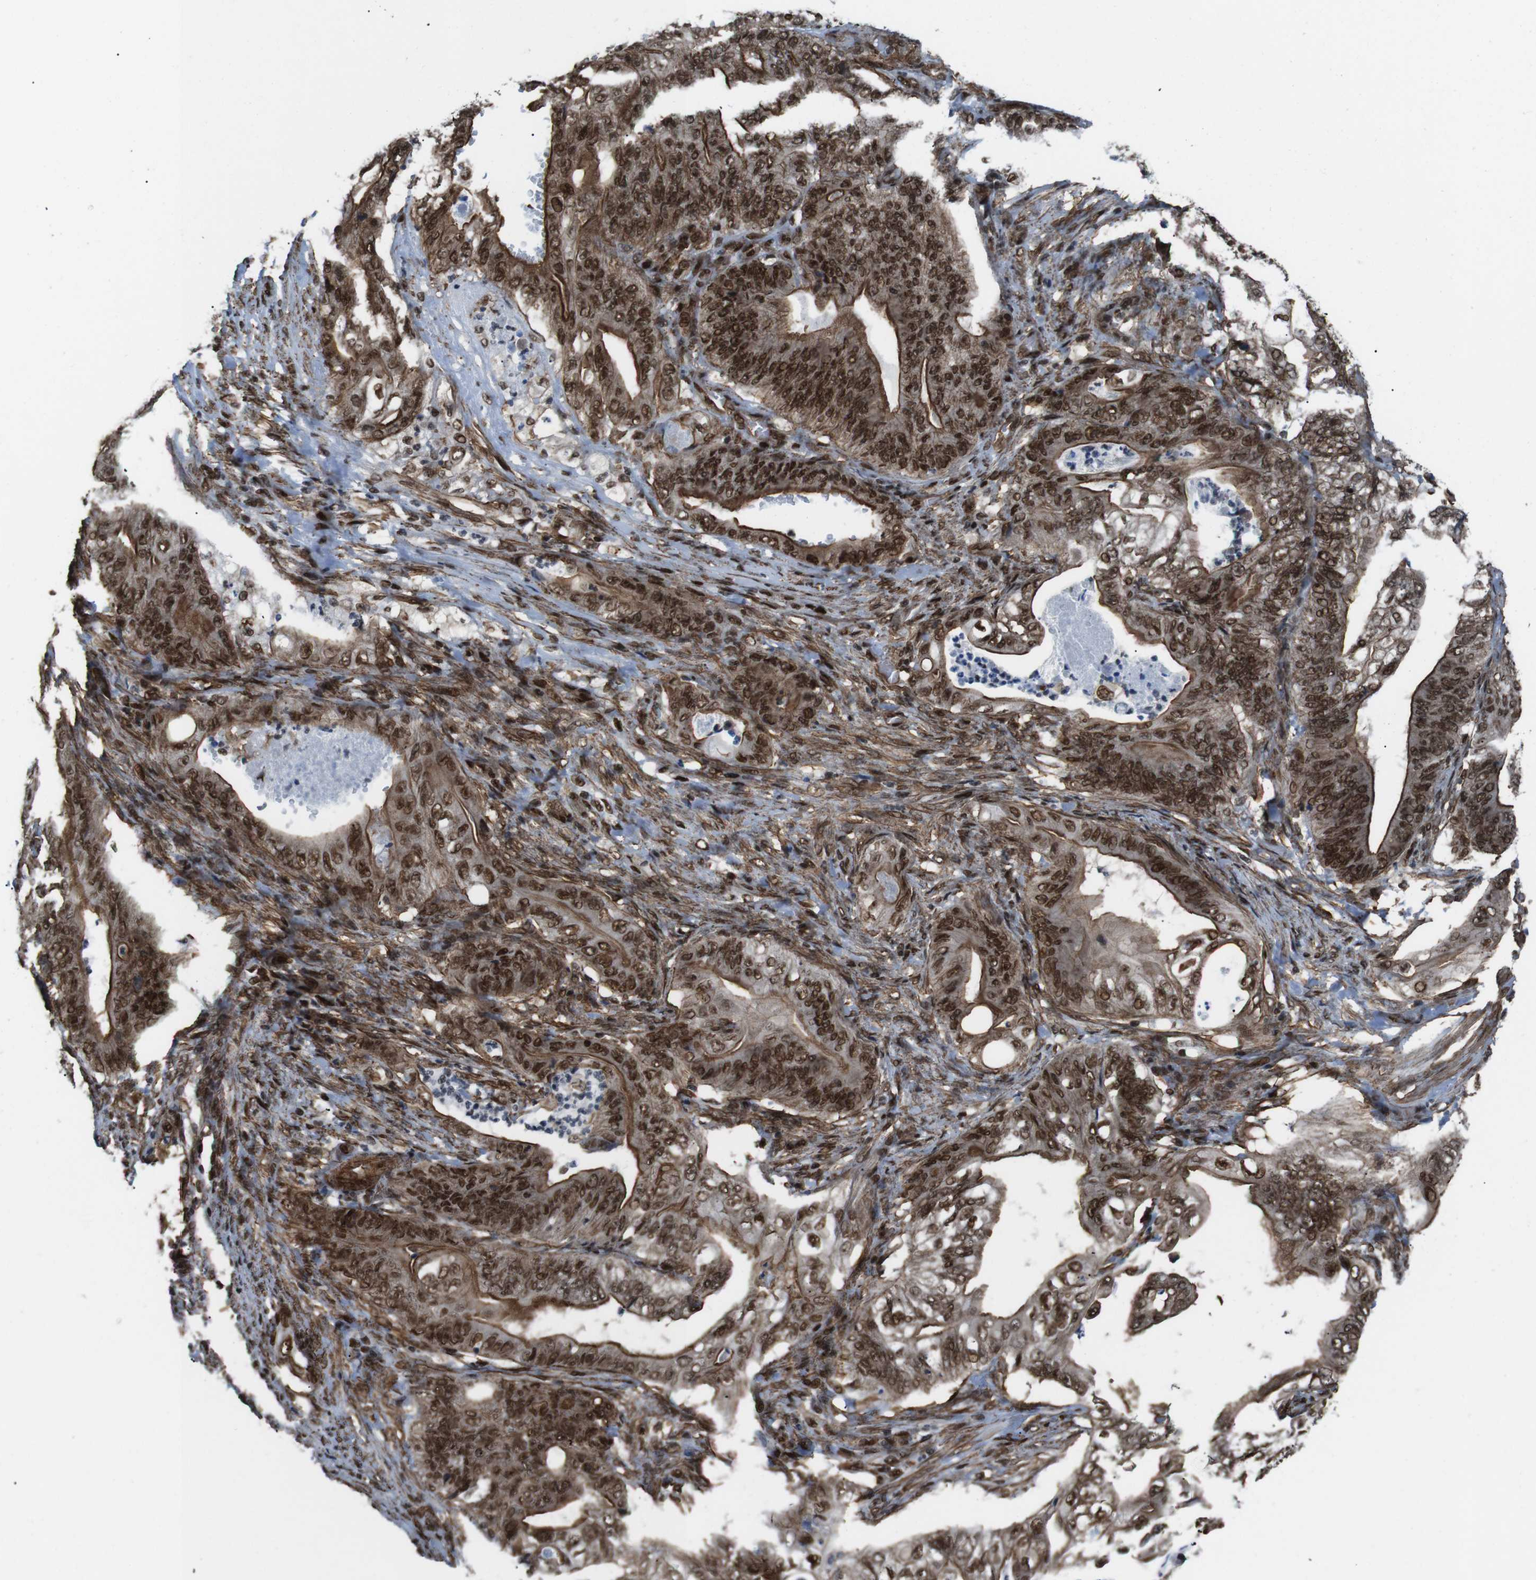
{"staining": {"intensity": "strong", "quantity": ">75%", "location": "cytoplasmic/membranous,nuclear"}, "tissue": "stomach cancer", "cell_type": "Tumor cells", "image_type": "cancer", "snomed": [{"axis": "morphology", "description": "Adenocarcinoma, NOS"}, {"axis": "topography", "description": "Stomach"}], "caption": "Immunohistochemistry (IHC) staining of stomach cancer (adenocarcinoma), which shows high levels of strong cytoplasmic/membranous and nuclear staining in about >75% of tumor cells indicating strong cytoplasmic/membranous and nuclear protein positivity. The staining was performed using DAB (brown) for protein detection and nuclei were counterstained in hematoxylin (blue).", "gene": "HNRNPU", "patient": {"sex": "female", "age": 73}}